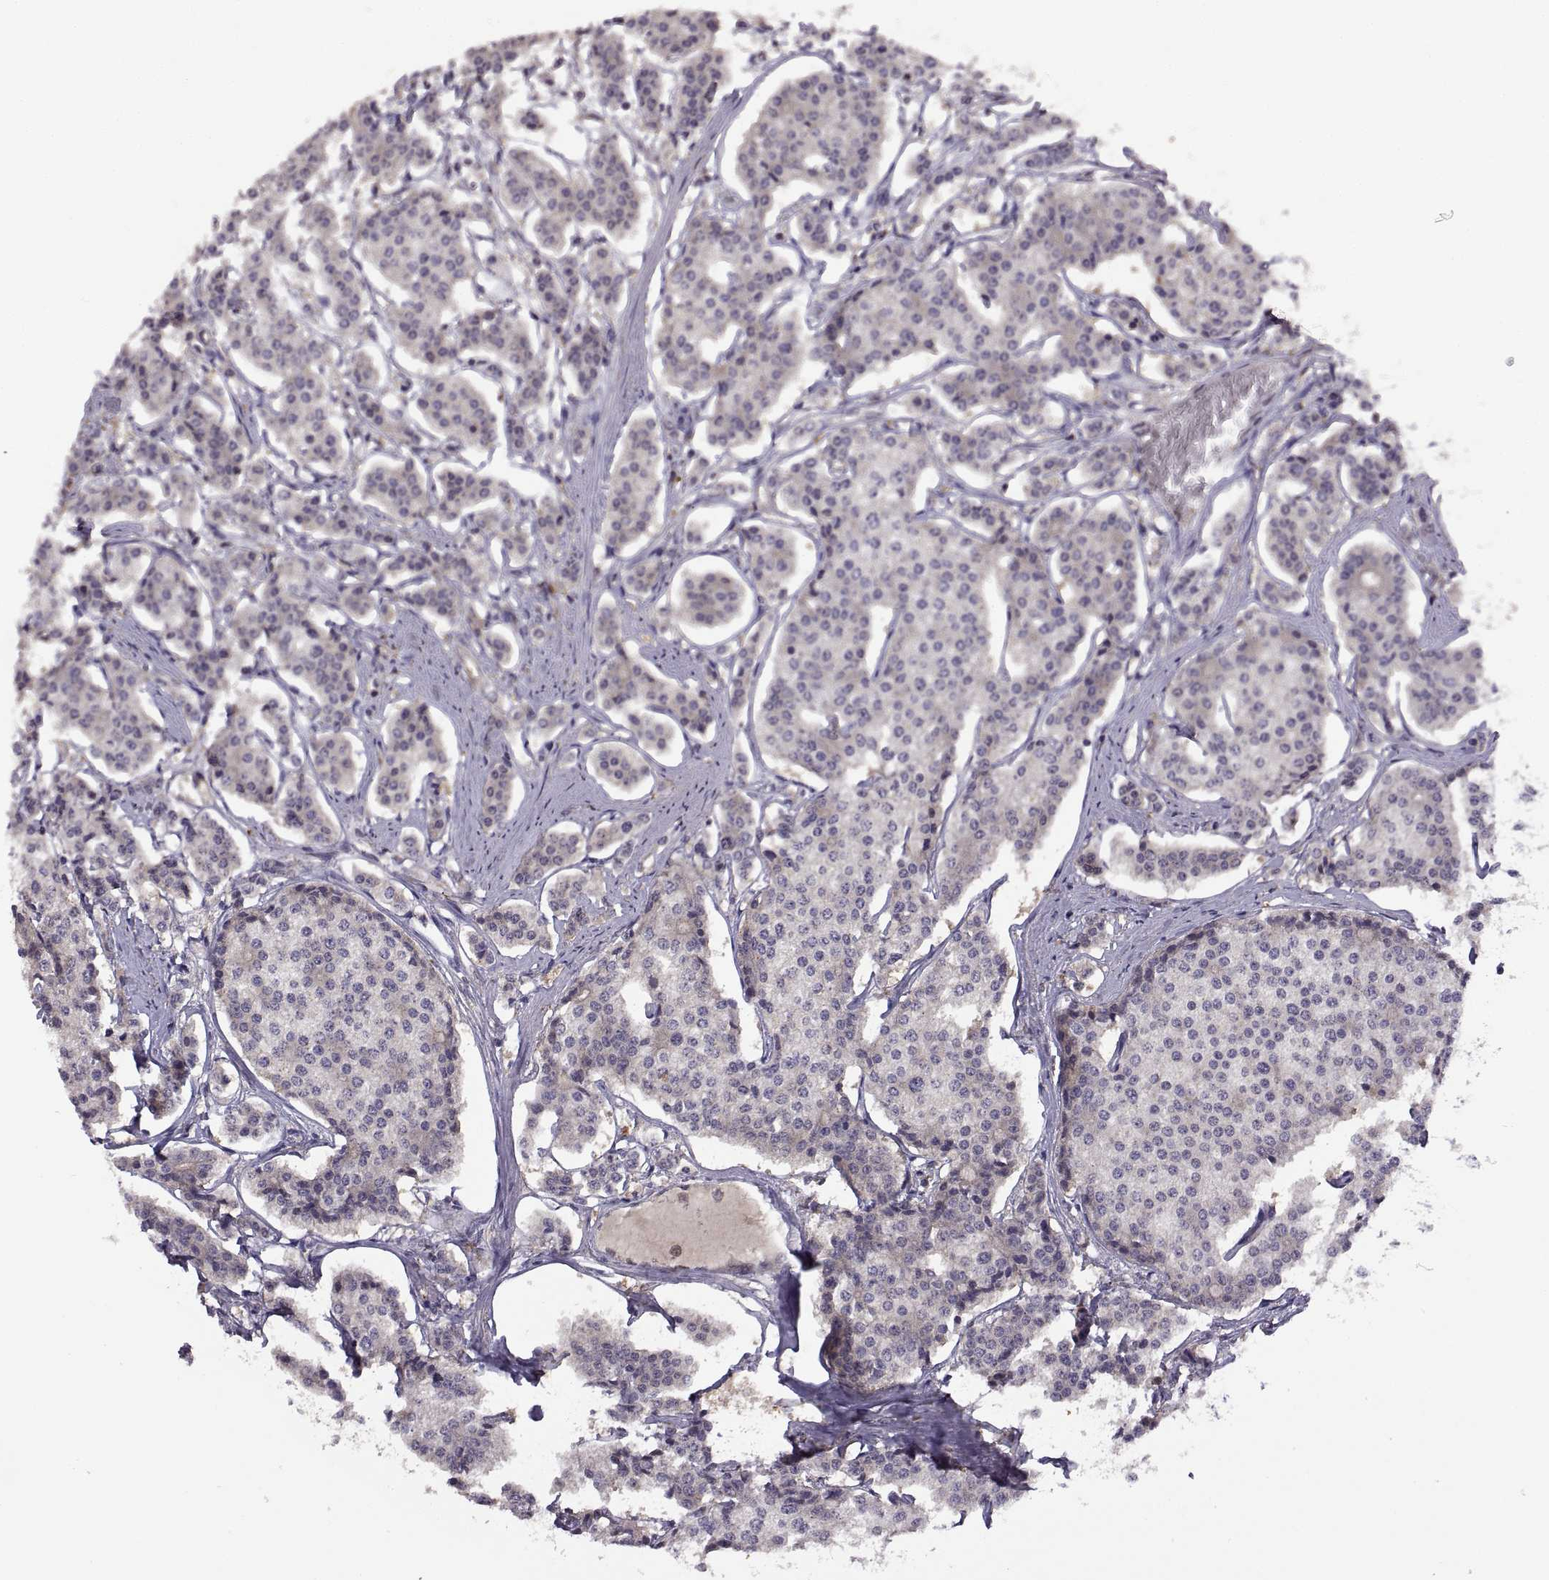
{"staining": {"intensity": "negative", "quantity": "none", "location": "none"}, "tissue": "carcinoid", "cell_type": "Tumor cells", "image_type": "cancer", "snomed": [{"axis": "morphology", "description": "Carcinoid, malignant, NOS"}, {"axis": "topography", "description": "Small intestine"}], "caption": "An IHC image of carcinoid is shown. There is no staining in tumor cells of carcinoid.", "gene": "NMNAT2", "patient": {"sex": "female", "age": 65}}